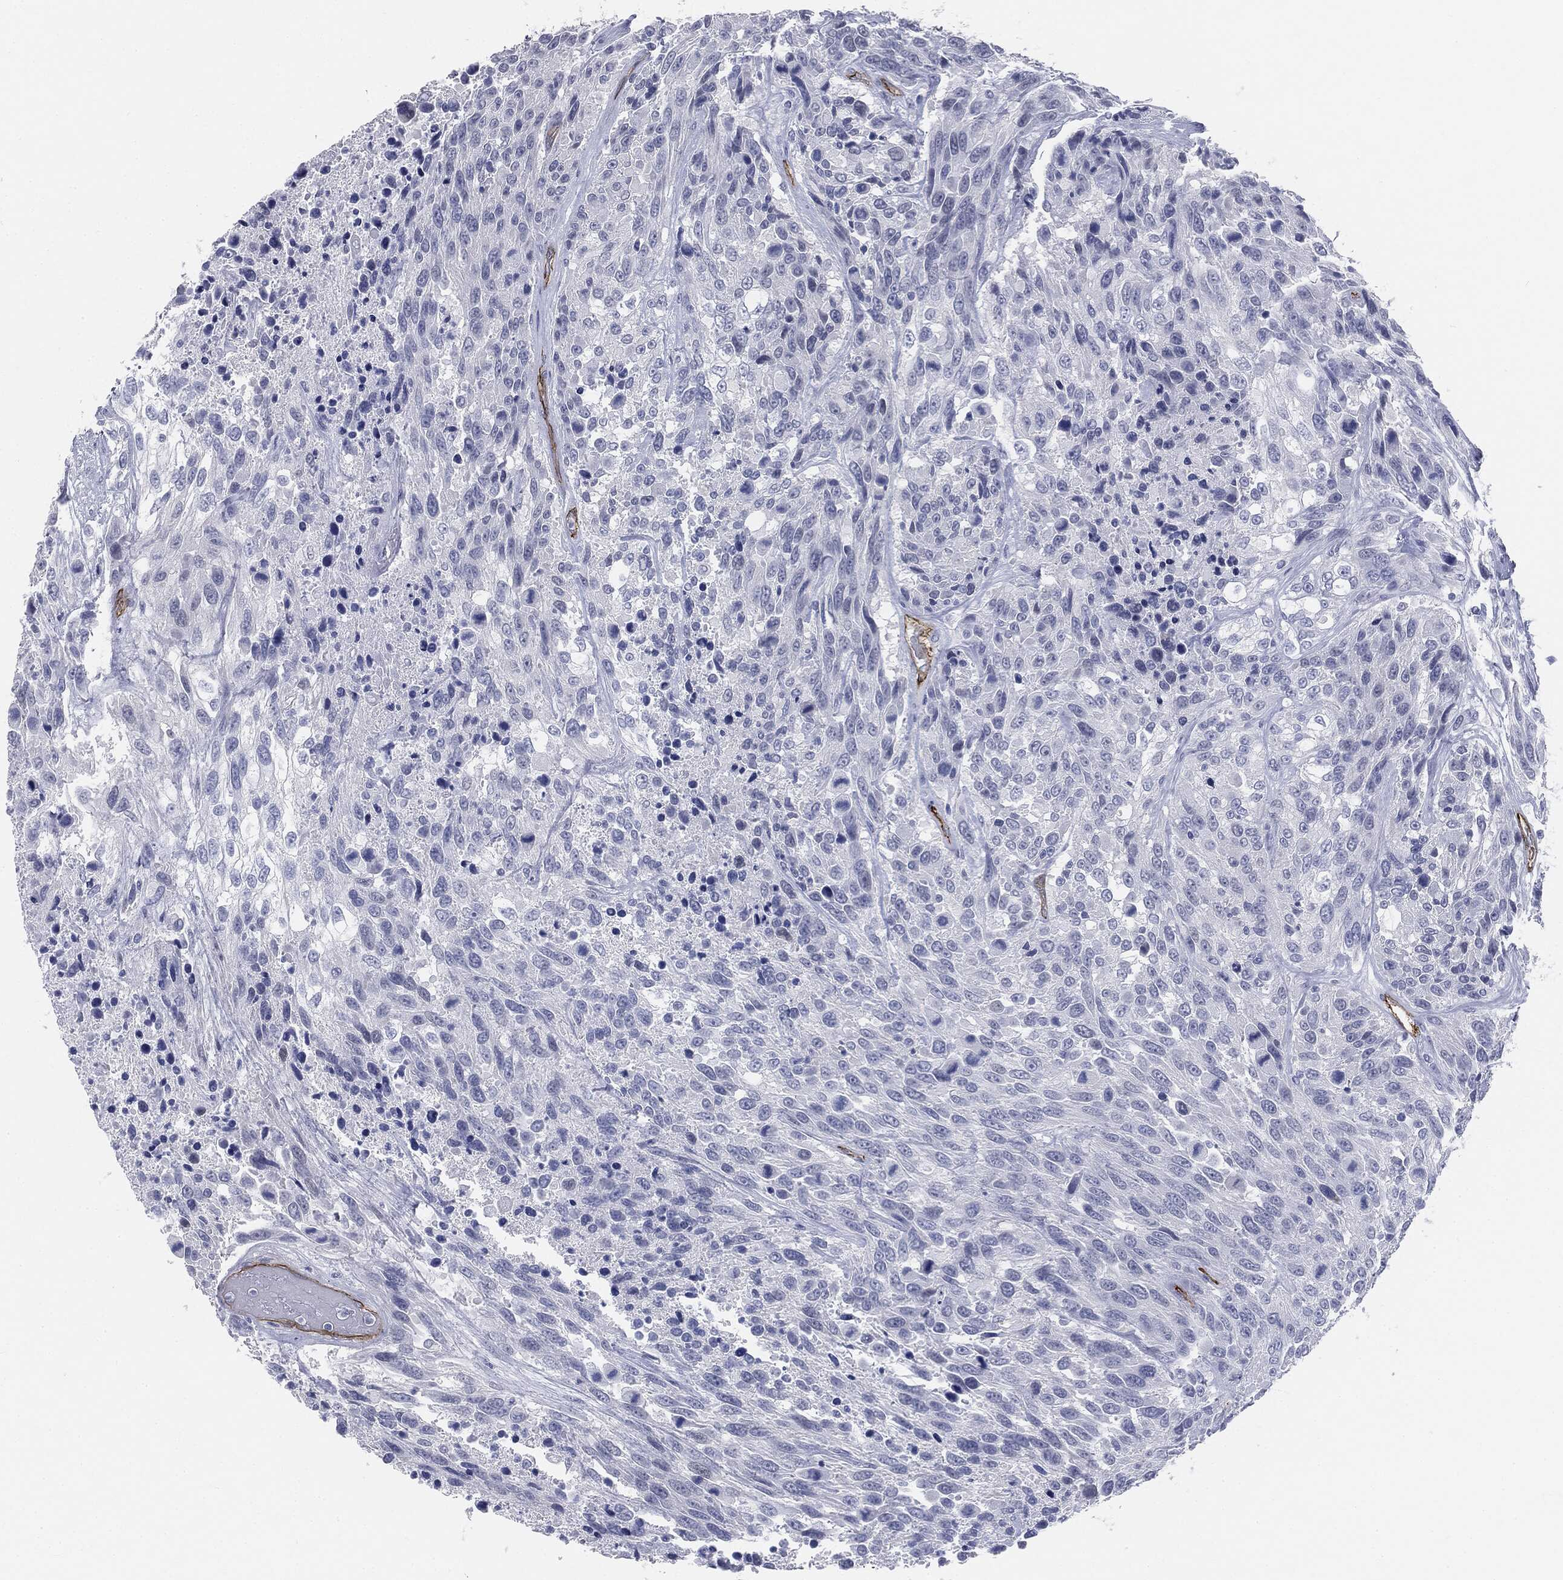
{"staining": {"intensity": "negative", "quantity": "none", "location": "none"}, "tissue": "urothelial cancer", "cell_type": "Tumor cells", "image_type": "cancer", "snomed": [{"axis": "morphology", "description": "Urothelial carcinoma, High grade"}, {"axis": "topography", "description": "Urinary bladder"}], "caption": "This image is of urothelial cancer stained with IHC to label a protein in brown with the nuclei are counter-stained blue. There is no expression in tumor cells.", "gene": "MUC5AC", "patient": {"sex": "female", "age": 70}}